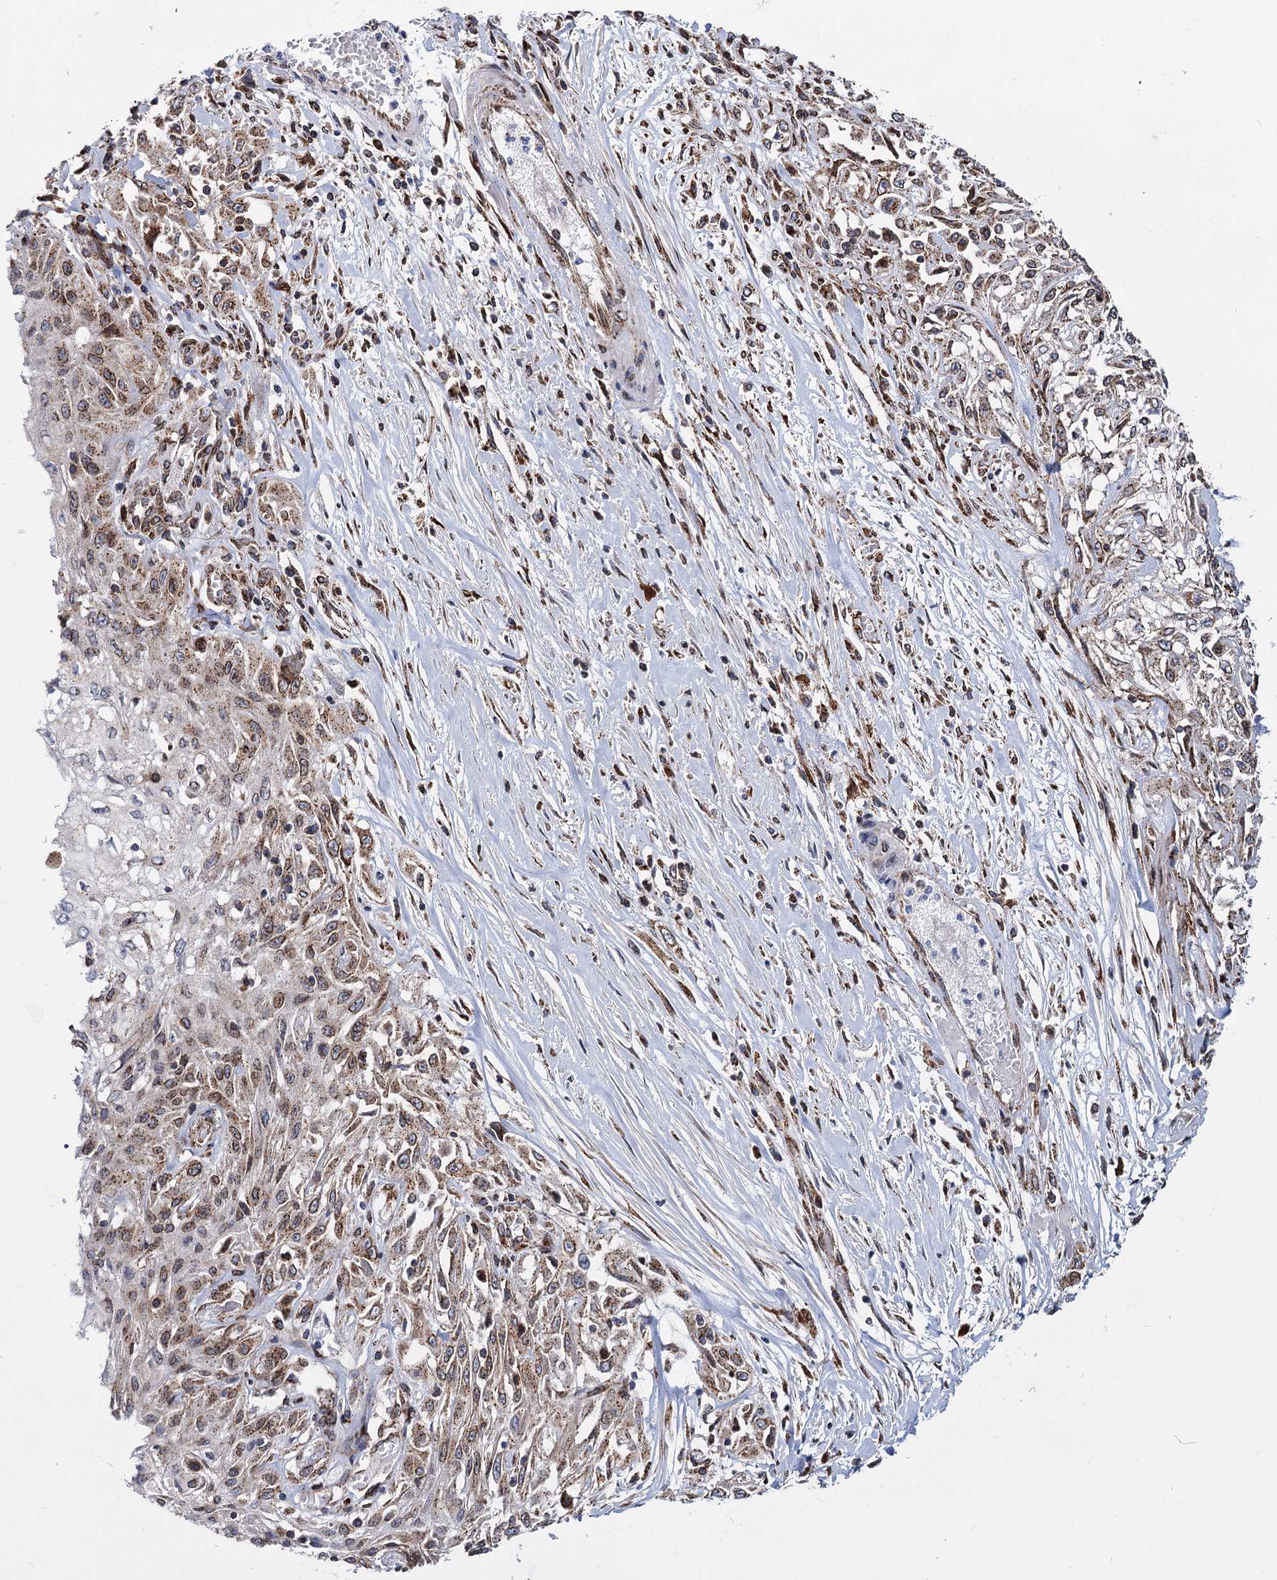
{"staining": {"intensity": "moderate", "quantity": ">75%", "location": "cytoplasmic/membranous"}, "tissue": "skin cancer", "cell_type": "Tumor cells", "image_type": "cancer", "snomed": [{"axis": "morphology", "description": "Squamous cell carcinoma, NOS"}, {"axis": "morphology", "description": "Squamous cell carcinoma, metastatic, NOS"}, {"axis": "topography", "description": "Skin"}, {"axis": "topography", "description": "Lymph node"}], "caption": "Immunohistochemistry photomicrograph of human metastatic squamous cell carcinoma (skin) stained for a protein (brown), which displays medium levels of moderate cytoplasmic/membranous positivity in about >75% of tumor cells.", "gene": "SUPT20H", "patient": {"sex": "male", "age": 75}}